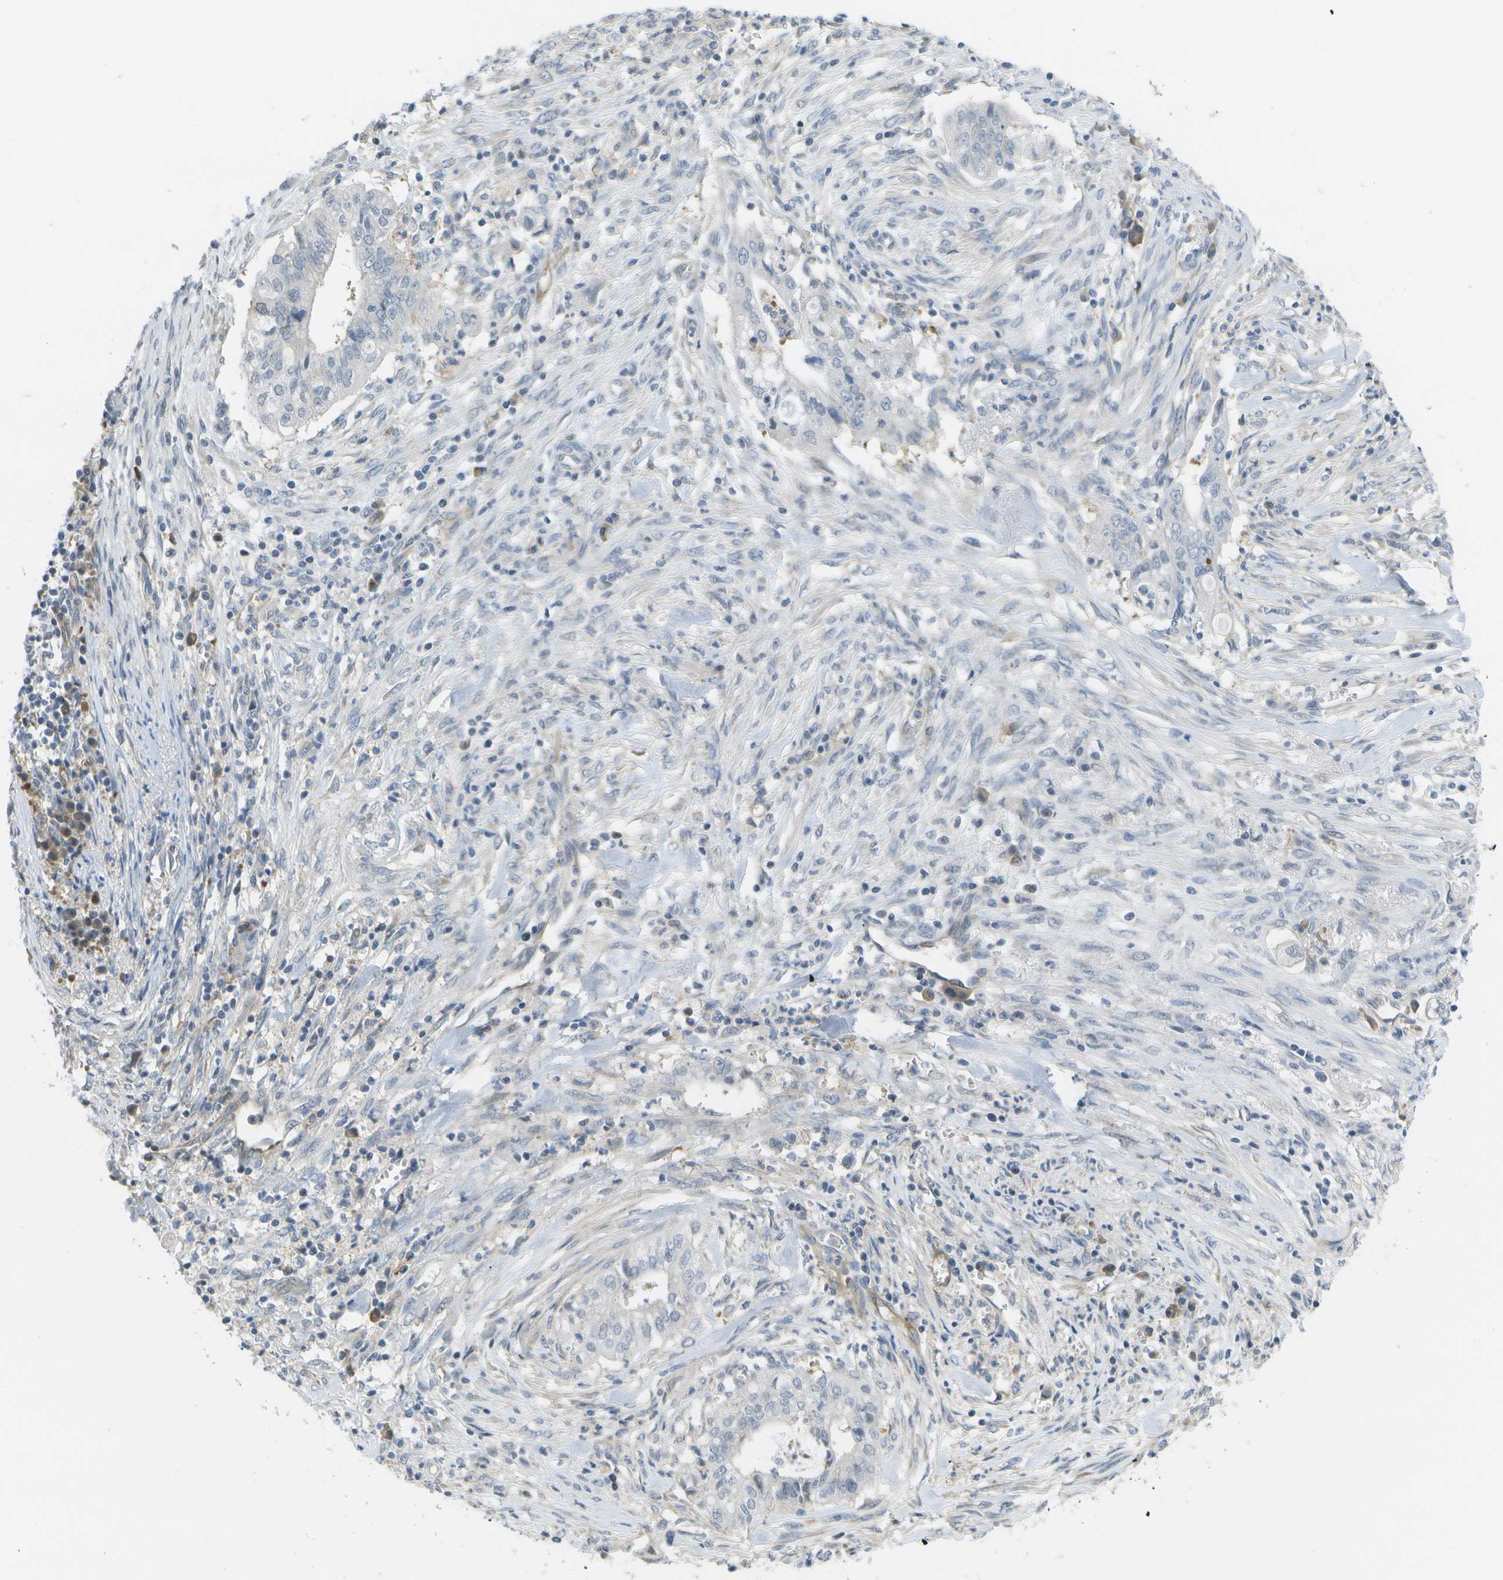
{"staining": {"intensity": "negative", "quantity": "none", "location": "none"}, "tissue": "cervical cancer", "cell_type": "Tumor cells", "image_type": "cancer", "snomed": [{"axis": "morphology", "description": "Adenocarcinoma, NOS"}, {"axis": "topography", "description": "Cervix"}], "caption": "IHC micrograph of neoplastic tissue: cervical adenocarcinoma stained with DAB shows no significant protein staining in tumor cells. (DAB immunohistochemistry visualized using brightfield microscopy, high magnification).", "gene": "MARCHF8", "patient": {"sex": "female", "age": 44}}